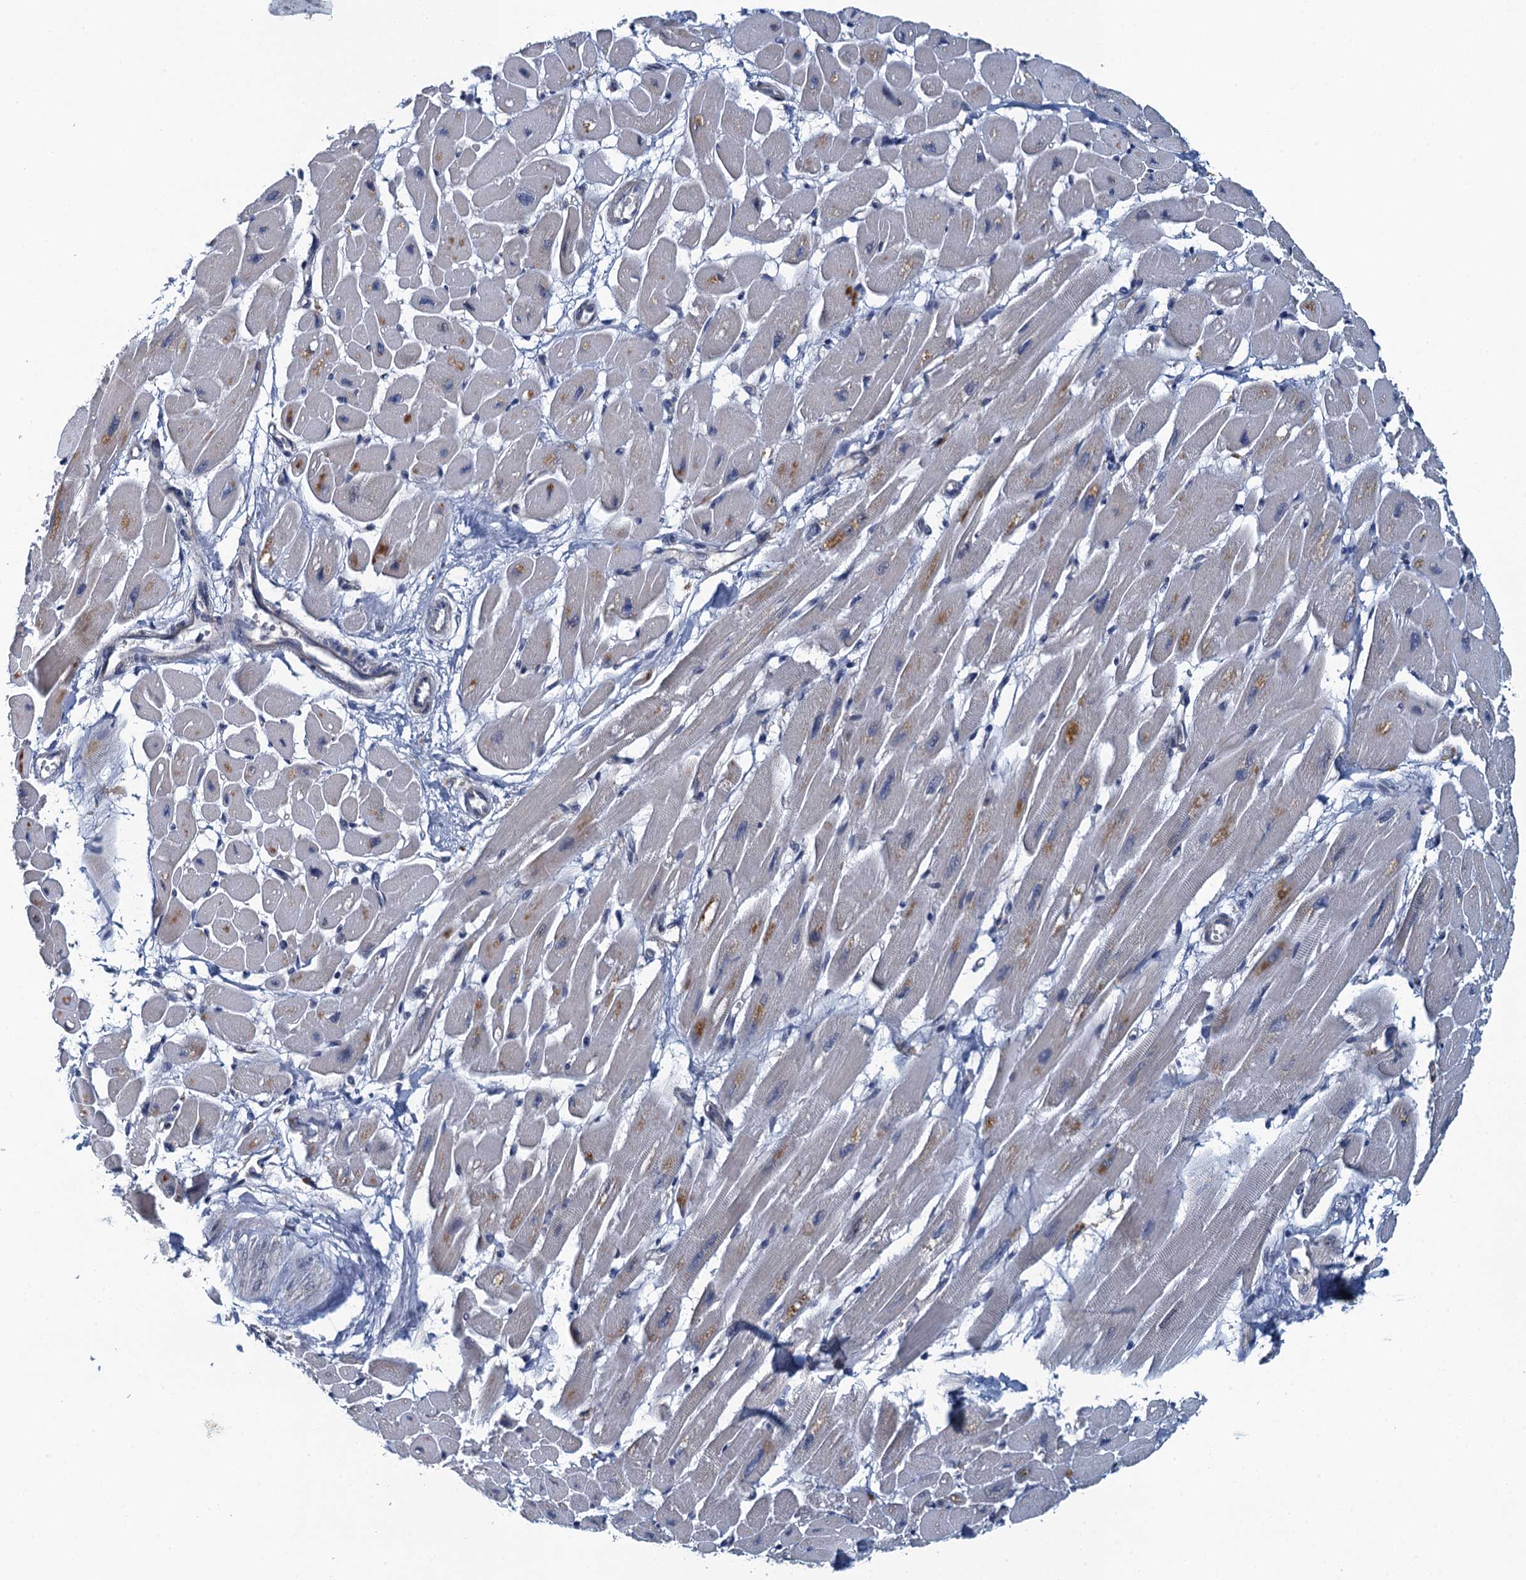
{"staining": {"intensity": "weak", "quantity": "<25%", "location": "cytoplasmic/membranous"}, "tissue": "heart muscle", "cell_type": "Cardiomyocytes", "image_type": "normal", "snomed": [{"axis": "morphology", "description": "Normal tissue, NOS"}, {"axis": "topography", "description": "Heart"}], "caption": "Heart muscle was stained to show a protein in brown. There is no significant staining in cardiomyocytes. (DAB immunohistochemistry (IHC) with hematoxylin counter stain).", "gene": "NCKAP1L", "patient": {"sex": "female", "age": 54}}